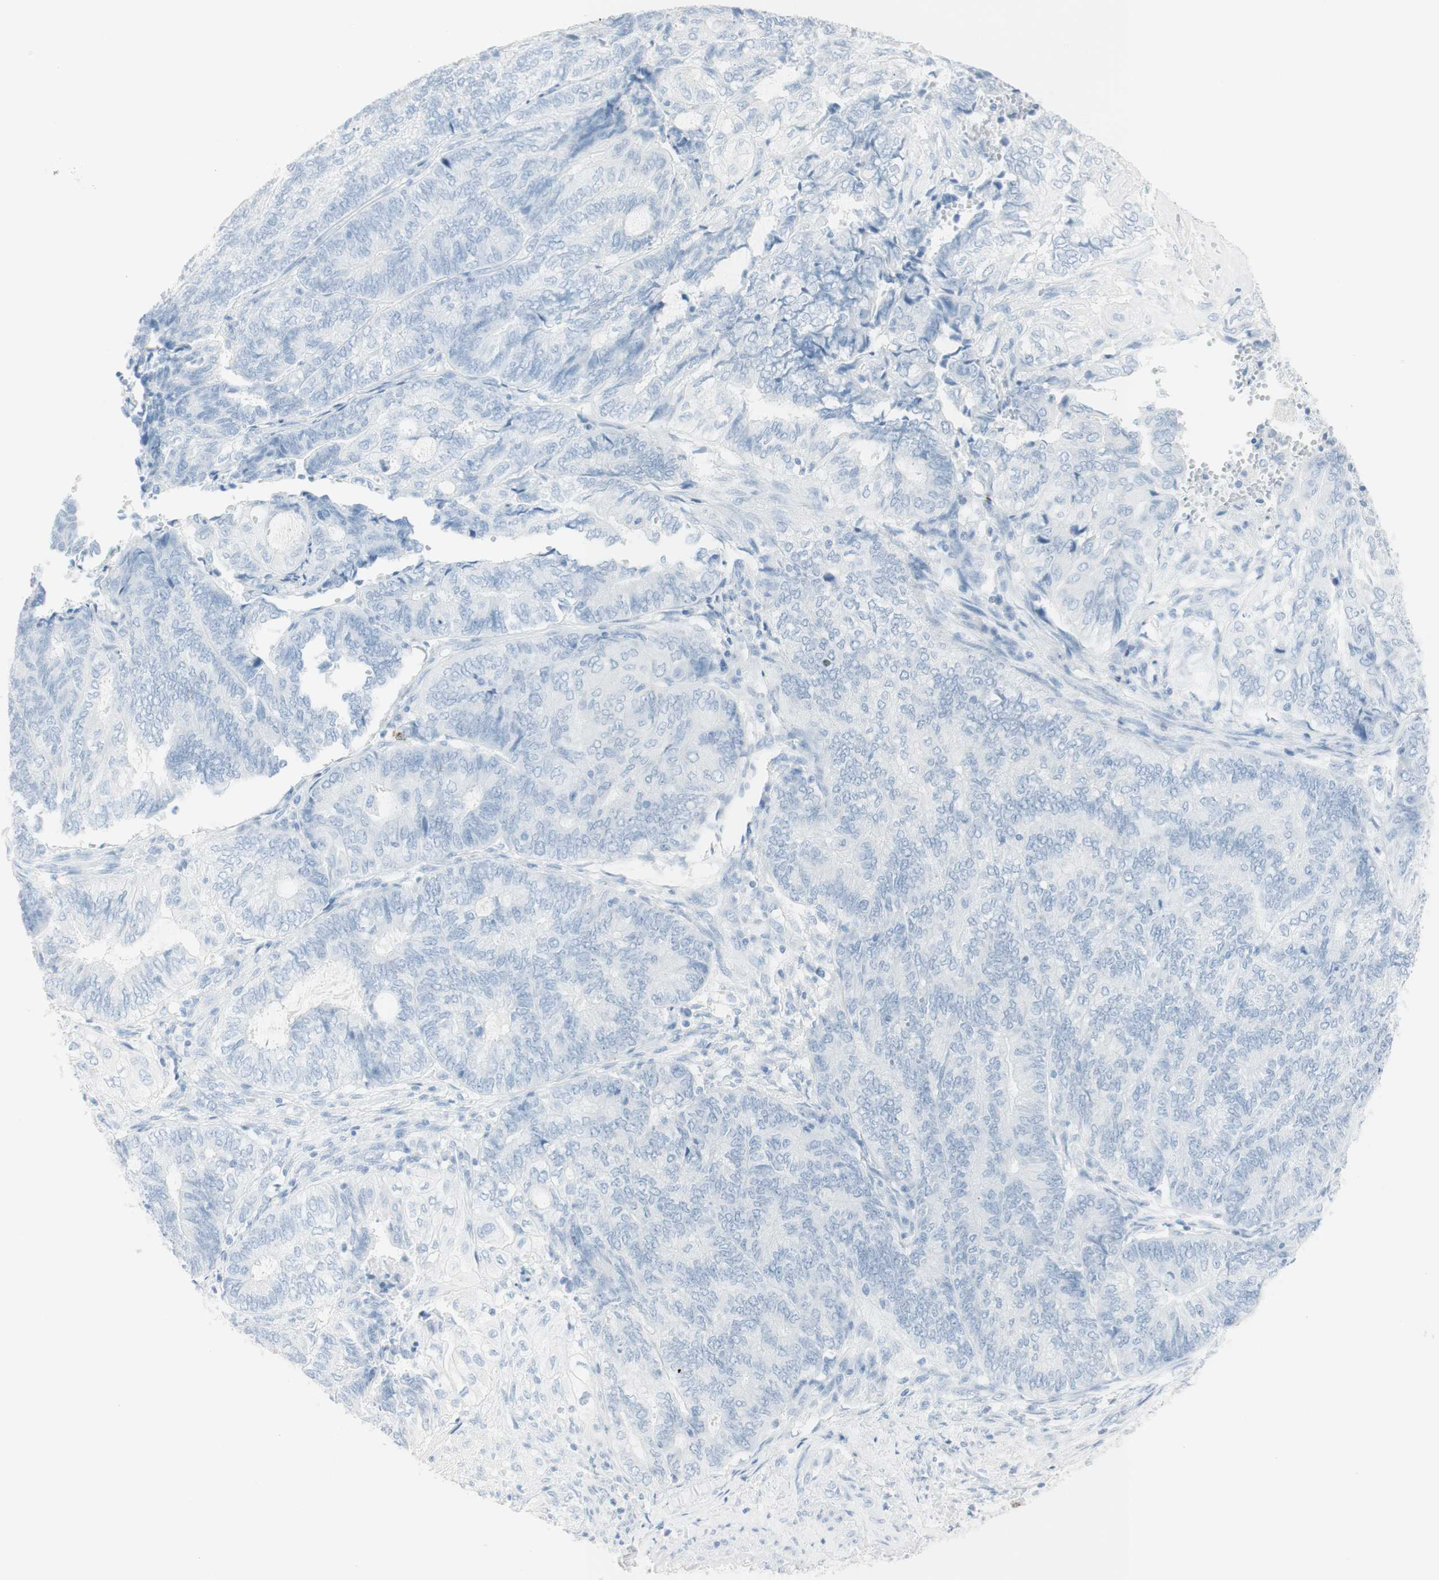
{"staining": {"intensity": "negative", "quantity": "none", "location": "none"}, "tissue": "endometrial cancer", "cell_type": "Tumor cells", "image_type": "cancer", "snomed": [{"axis": "morphology", "description": "Adenocarcinoma, NOS"}, {"axis": "topography", "description": "Uterus"}, {"axis": "topography", "description": "Endometrium"}], "caption": "The micrograph exhibits no staining of tumor cells in adenocarcinoma (endometrial).", "gene": "NAPSA", "patient": {"sex": "female", "age": 70}}